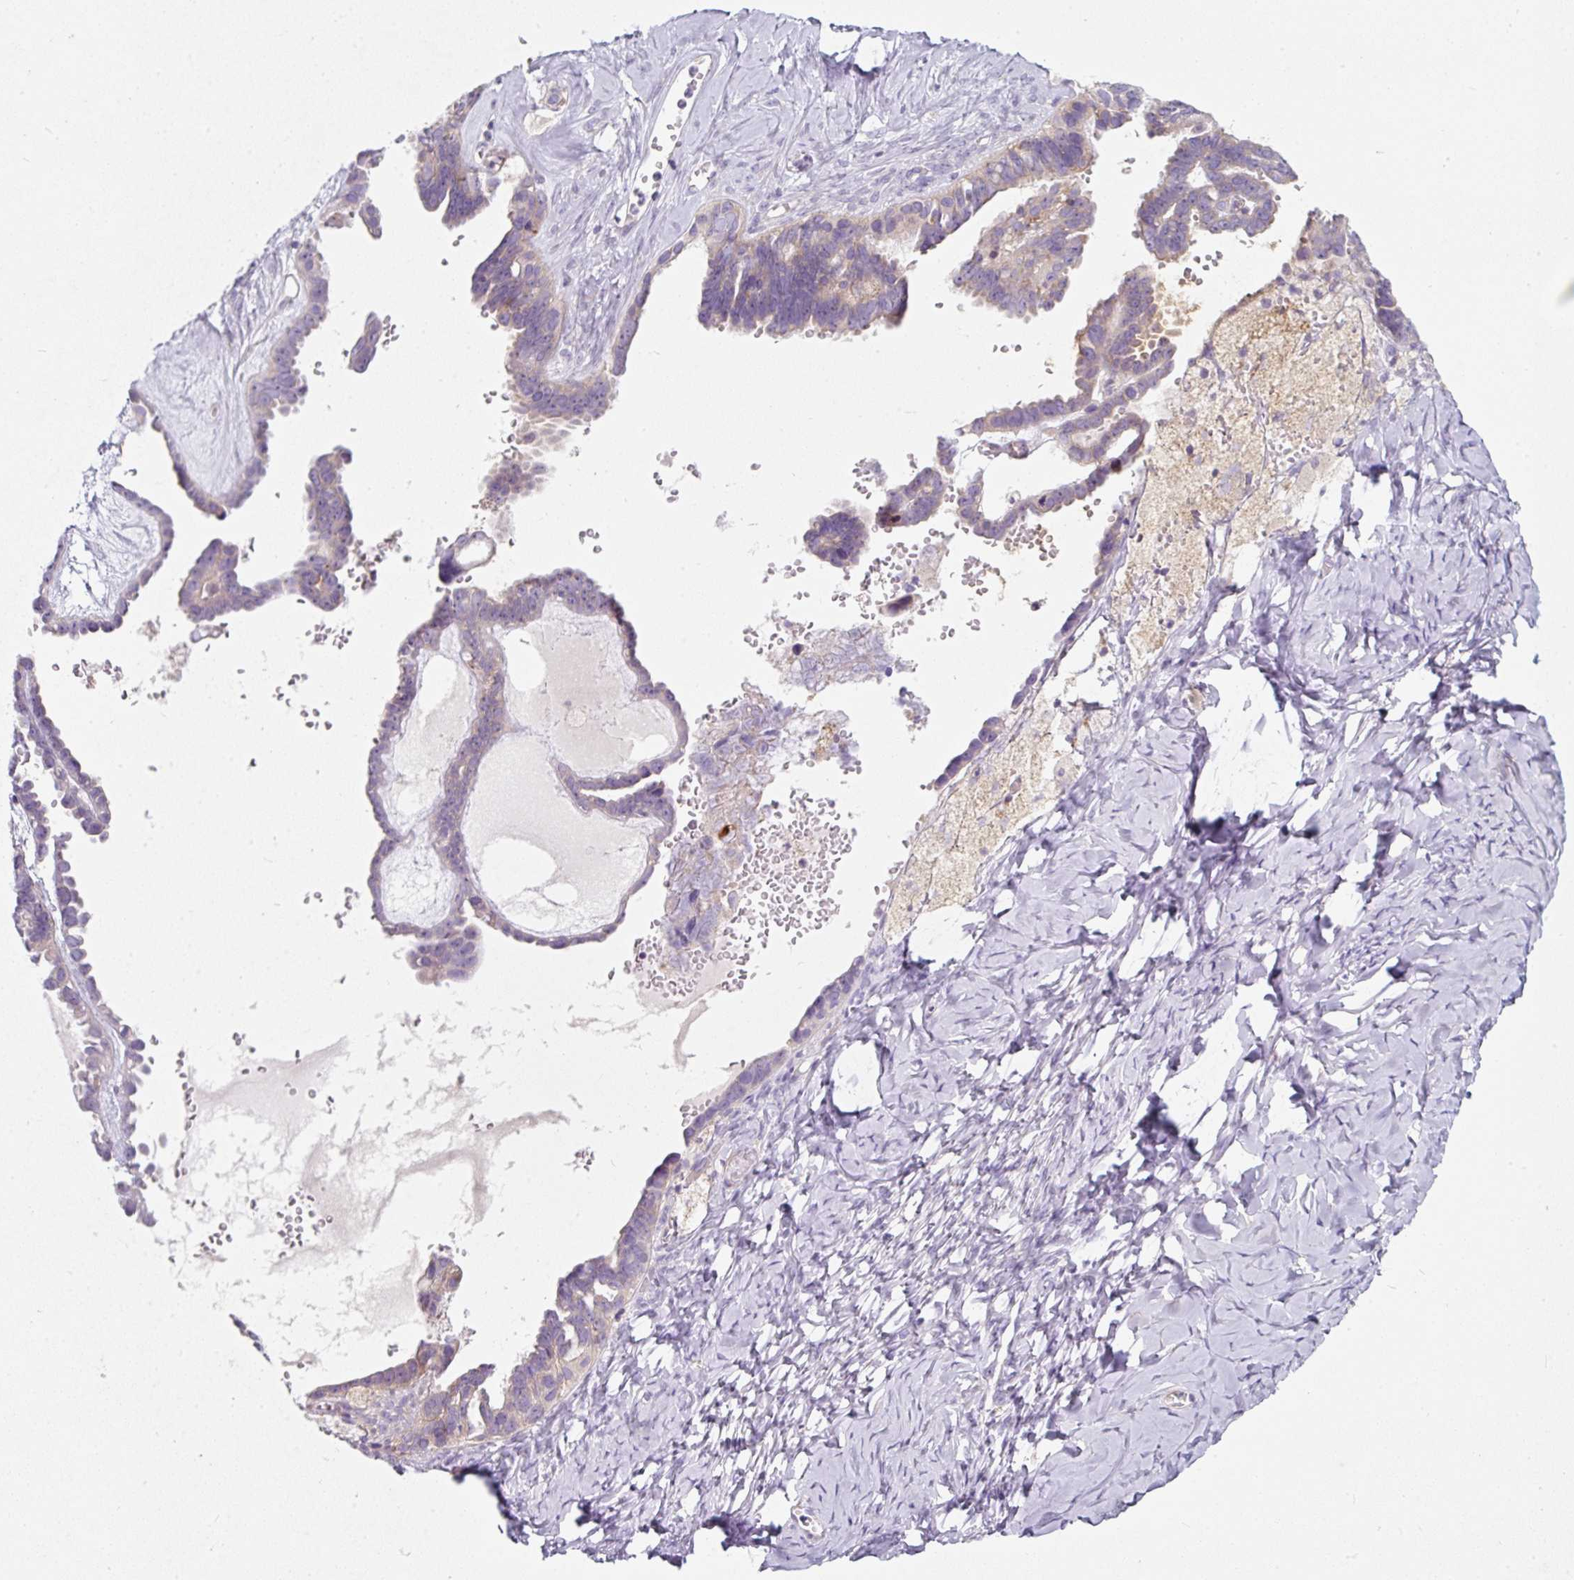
{"staining": {"intensity": "moderate", "quantity": "25%-75%", "location": "cytoplasmic/membranous"}, "tissue": "ovarian cancer", "cell_type": "Tumor cells", "image_type": "cancer", "snomed": [{"axis": "morphology", "description": "Cystadenocarcinoma, serous, NOS"}, {"axis": "topography", "description": "Ovary"}], "caption": "A medium amount of moderate cytoplasmic/membranous positivity is present in approximately 25%-75% of tumor cells in ovarian cancer (serous cystadenocarcinoma) tissue.", "gene": "ERAP2", "patient": {"sex": "female", "age": 69}}